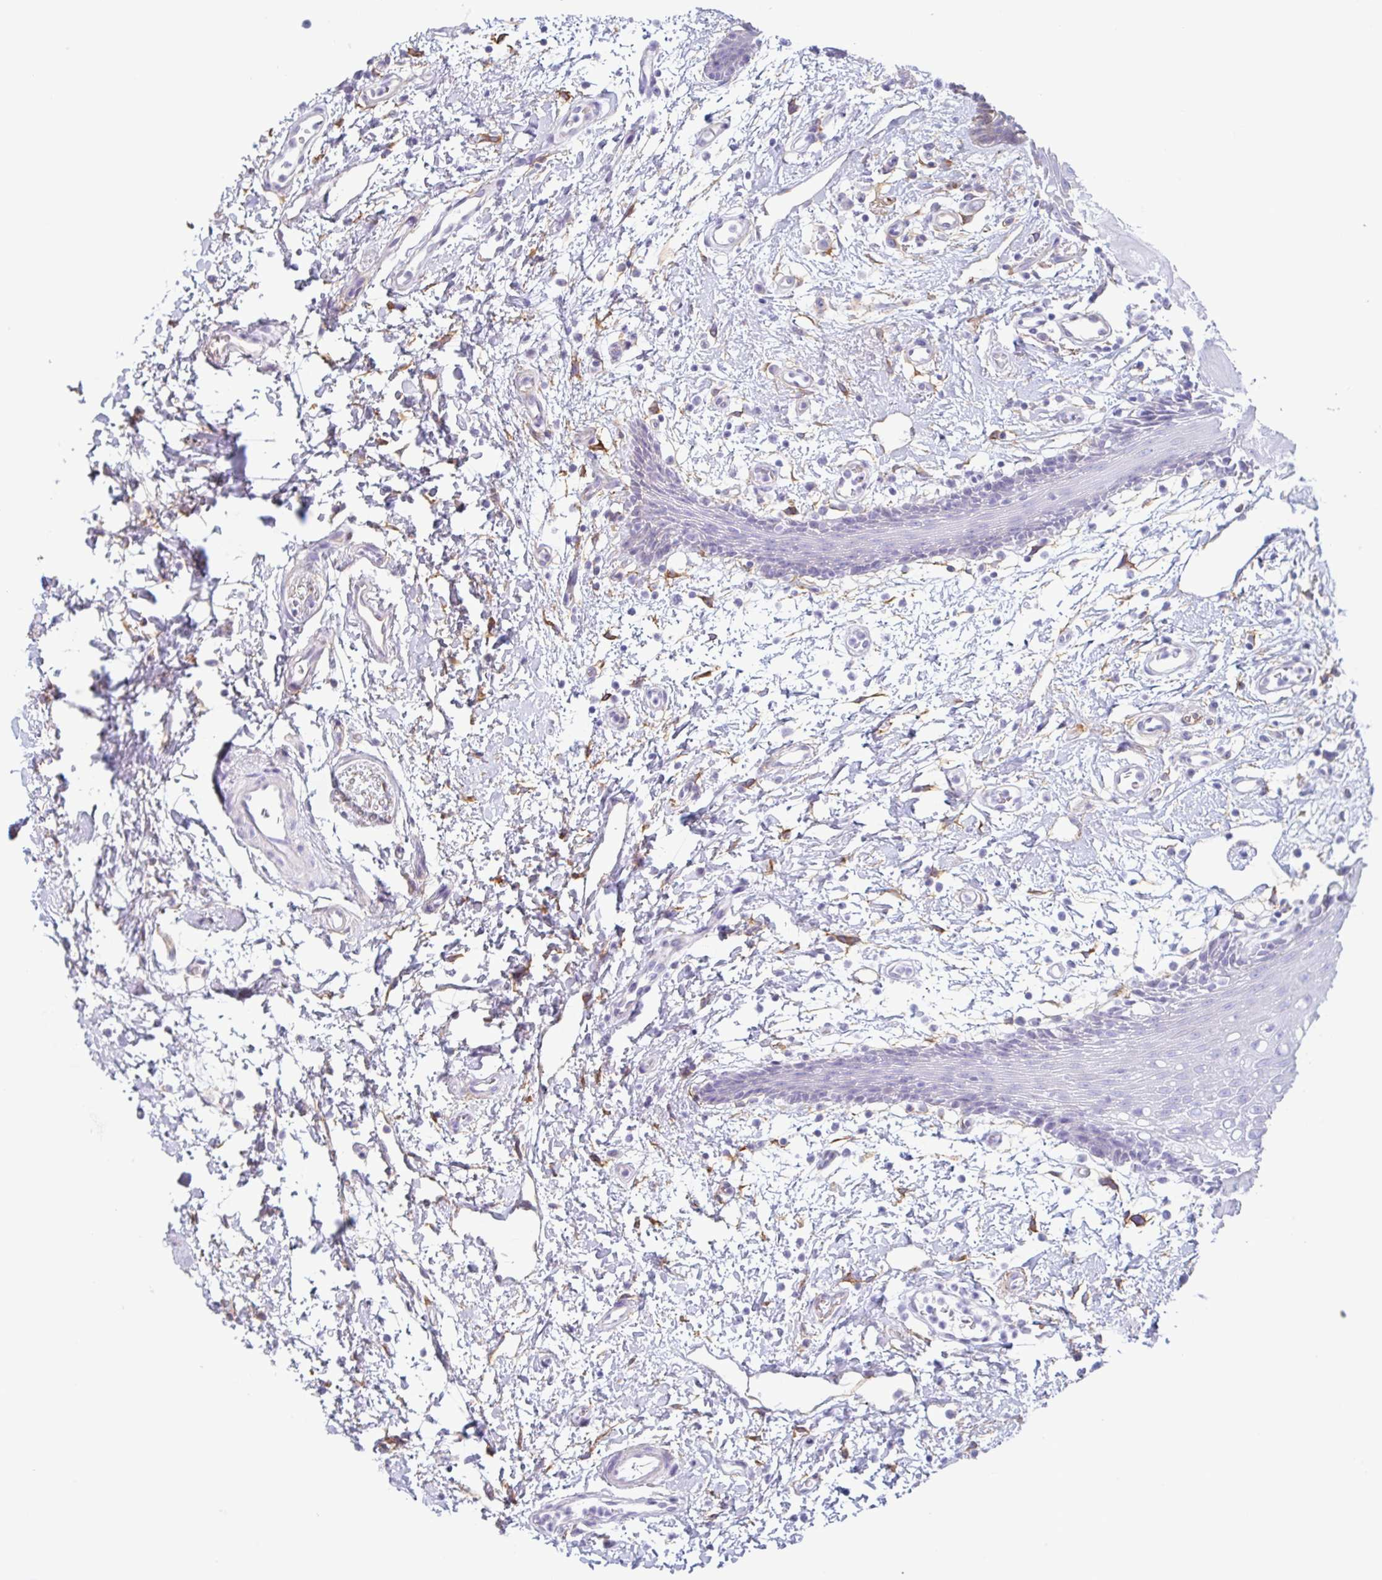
{"staining": {"intensity": "negative", "quantity": "none", "location": "none"}, "tissue": "oral mucosa", "cell_type": "Squamous epithelial cells", "image_type": "normal", "snomed": [{"axis": "morphology", "description": "Normal tissue, NOS"}, {"axis": "topography", "description": "Oral tissue"}], "caption": "Squamous epithelial cells show no significant positivity in unremarkable oral mucosa. (DAB IHC with hematoxylin counter stain).", "gene": "MYH10", "patient": {"sex": "female", "age": 59}}